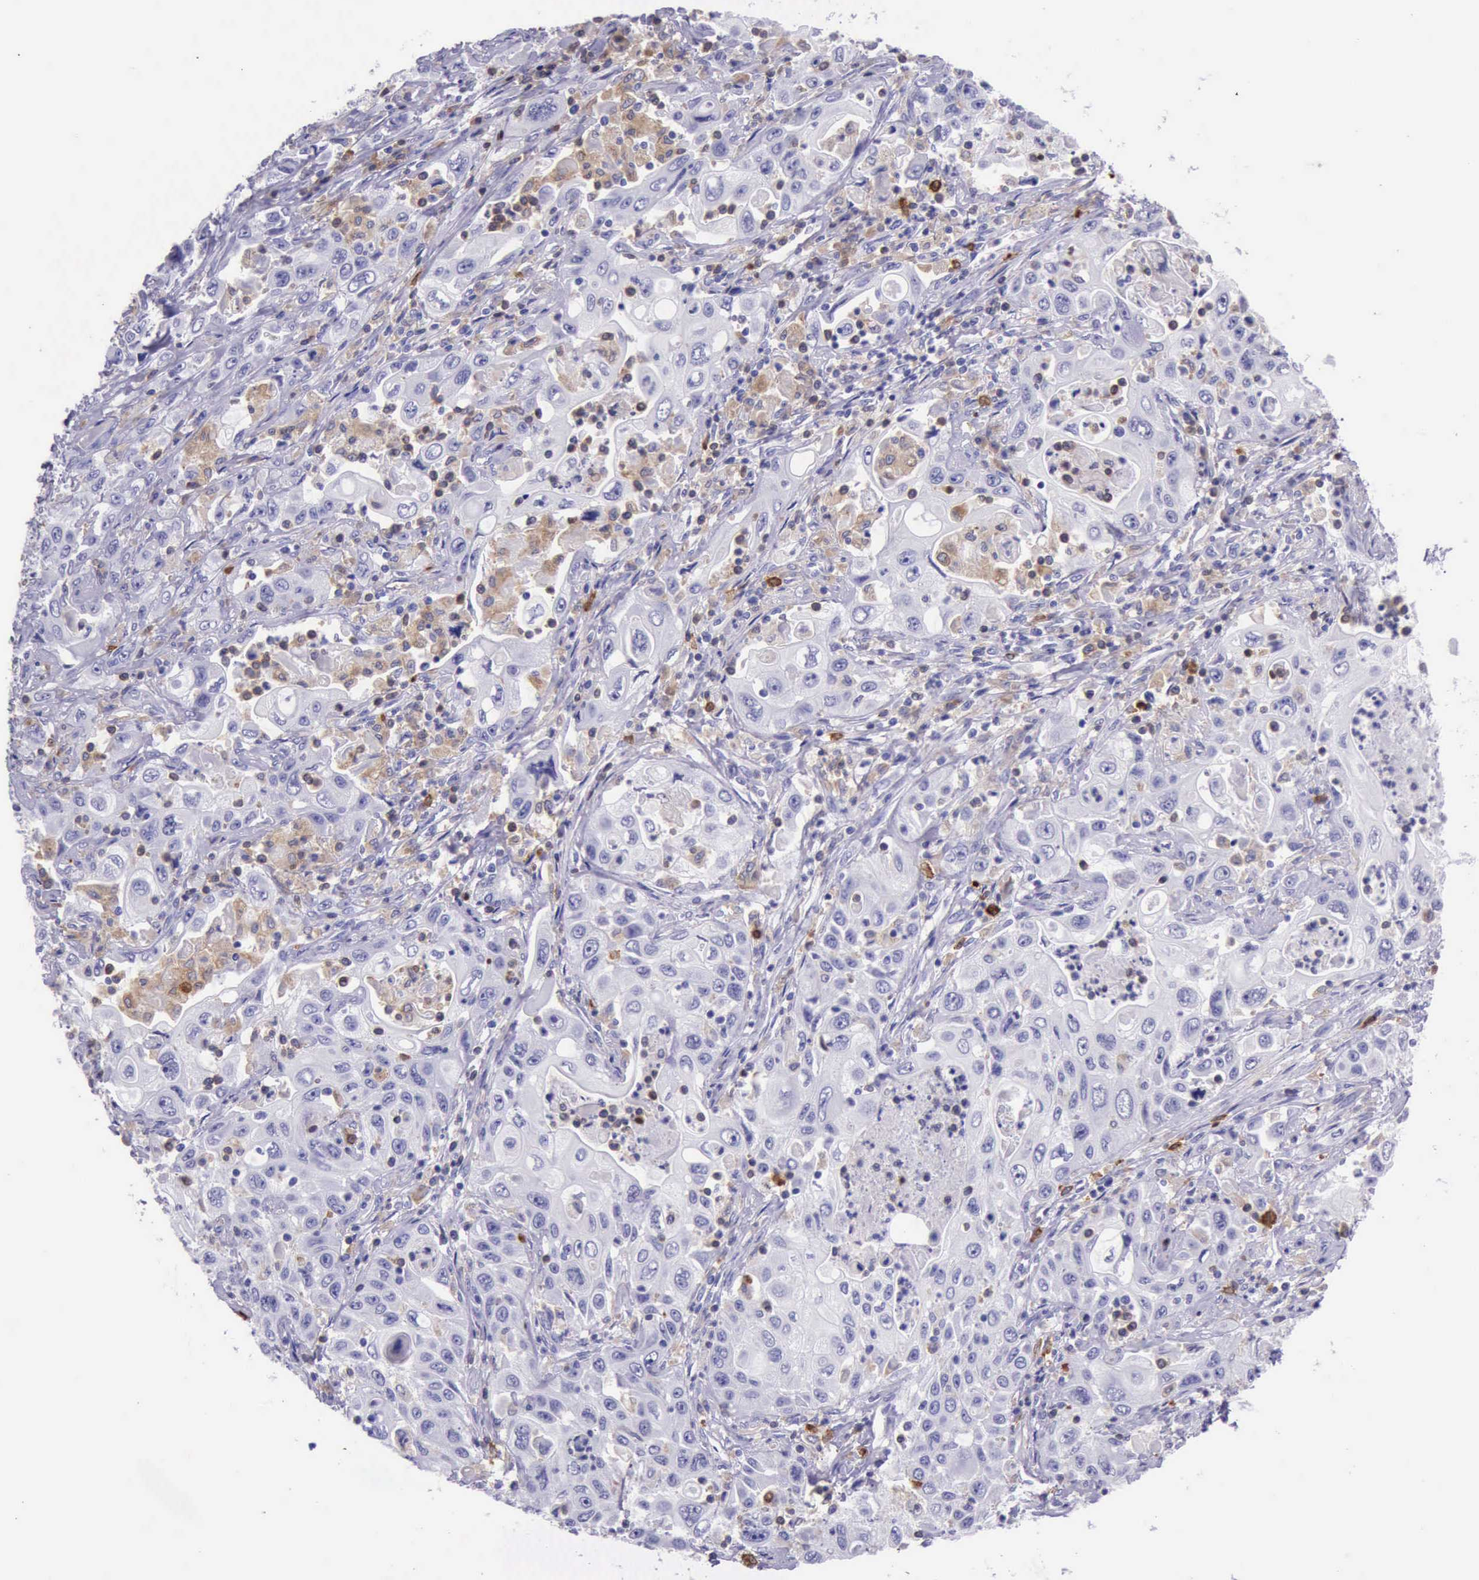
{"staining": {"intensity": "negative", "quantity": "none", "location": "none"}, "tissue": "pancreatic cancer", "cell_type": "Tumor cells", "image_type": "cancer", "snomed": [{"axis": "morphology", "description": "Adenocarcinoma, NOS"}, {"axis": "topography", "description": "Pancreas"}], "caption": "The histopathology image reveals no staining of tumor cells in adenocarcinoma (pancreatic).", "gene": "BTK", "patient": {"sex": "male", "age": 70}}